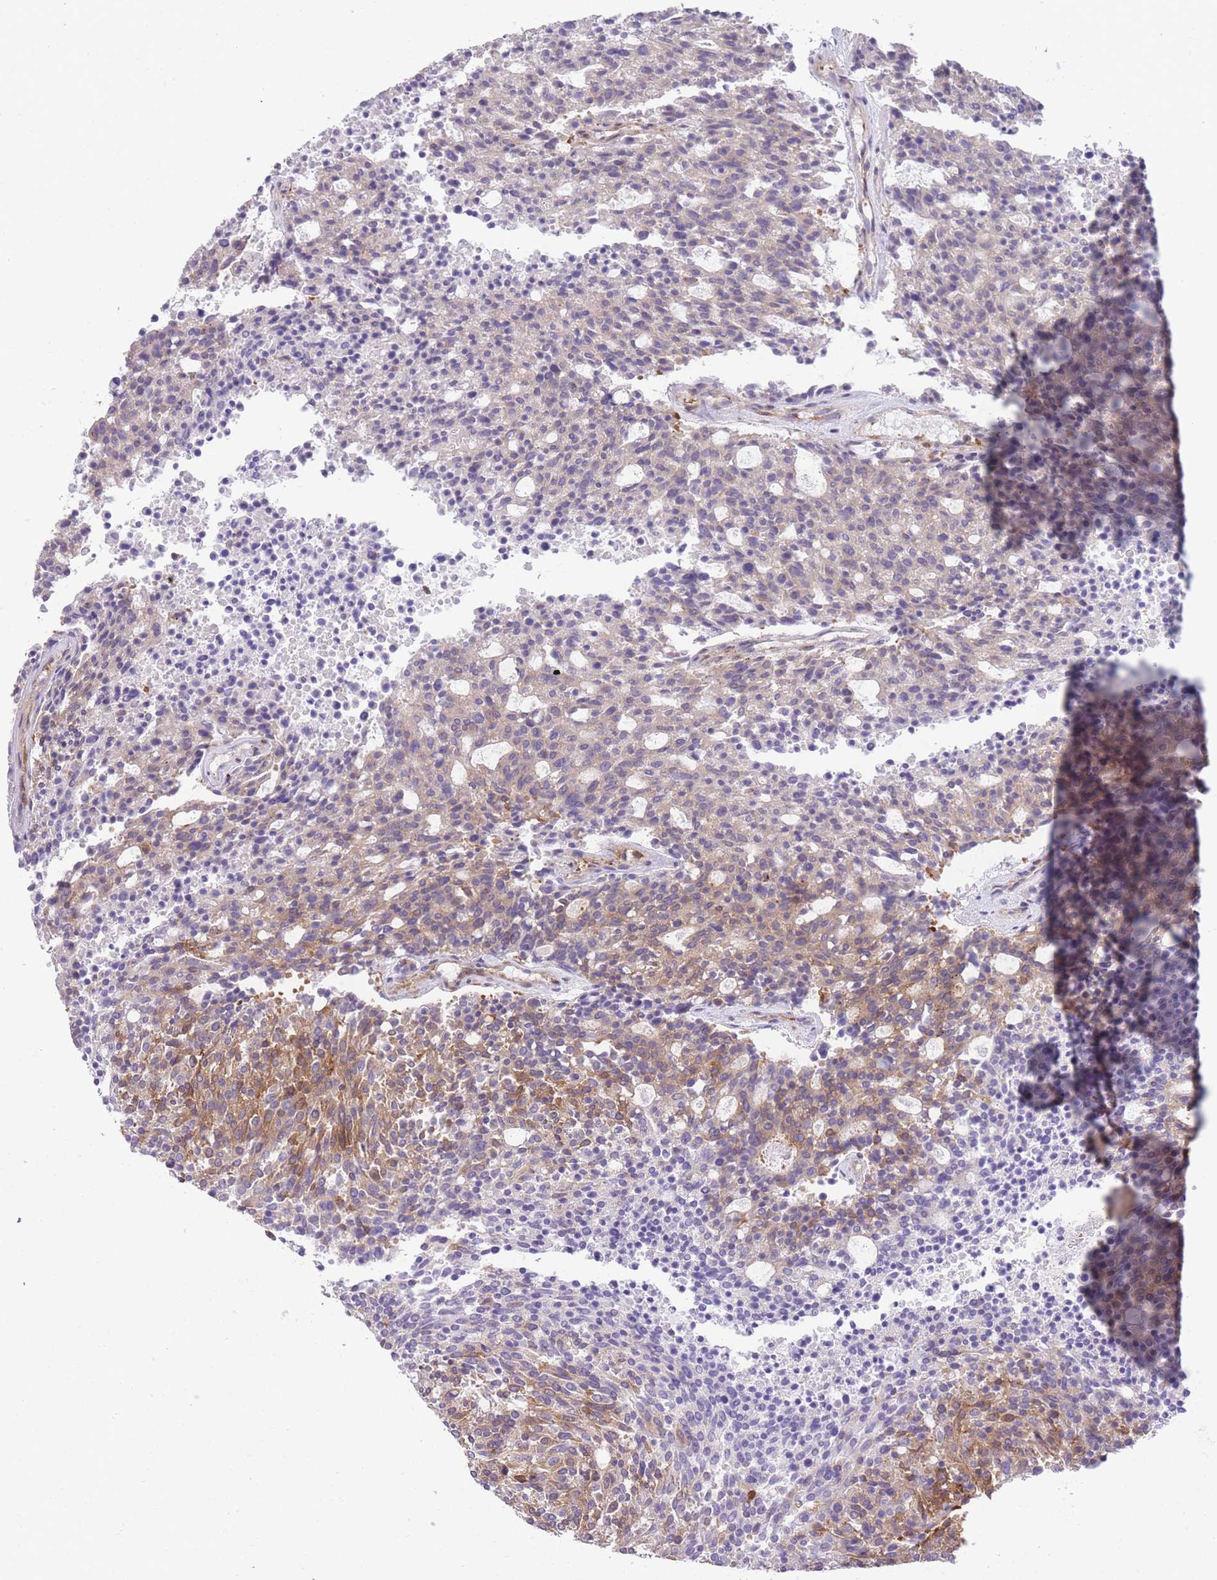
{"staining": {"intensity": "moderate", "quantity": "25%-75%", "location": "cytoplasmic/membranous"}, "tissue": "carcinoid", "cell_type": "Tumor cells", "image_type": "cancer", "snomed": [{"axis": "morphology", "description": "Carcinoid, malignant, NOS"}, {"axis": "topography", "description": "Pancreas"}], "caption": "Immunohistochemical staining of malignant carcinoid exhibits medium levels of moderate cytoplasmic/membranous positivity in about 25%-75% of tumor cells.", "gene": "PRKAR1A", "patient": {"sex": "female", "age": 54}}